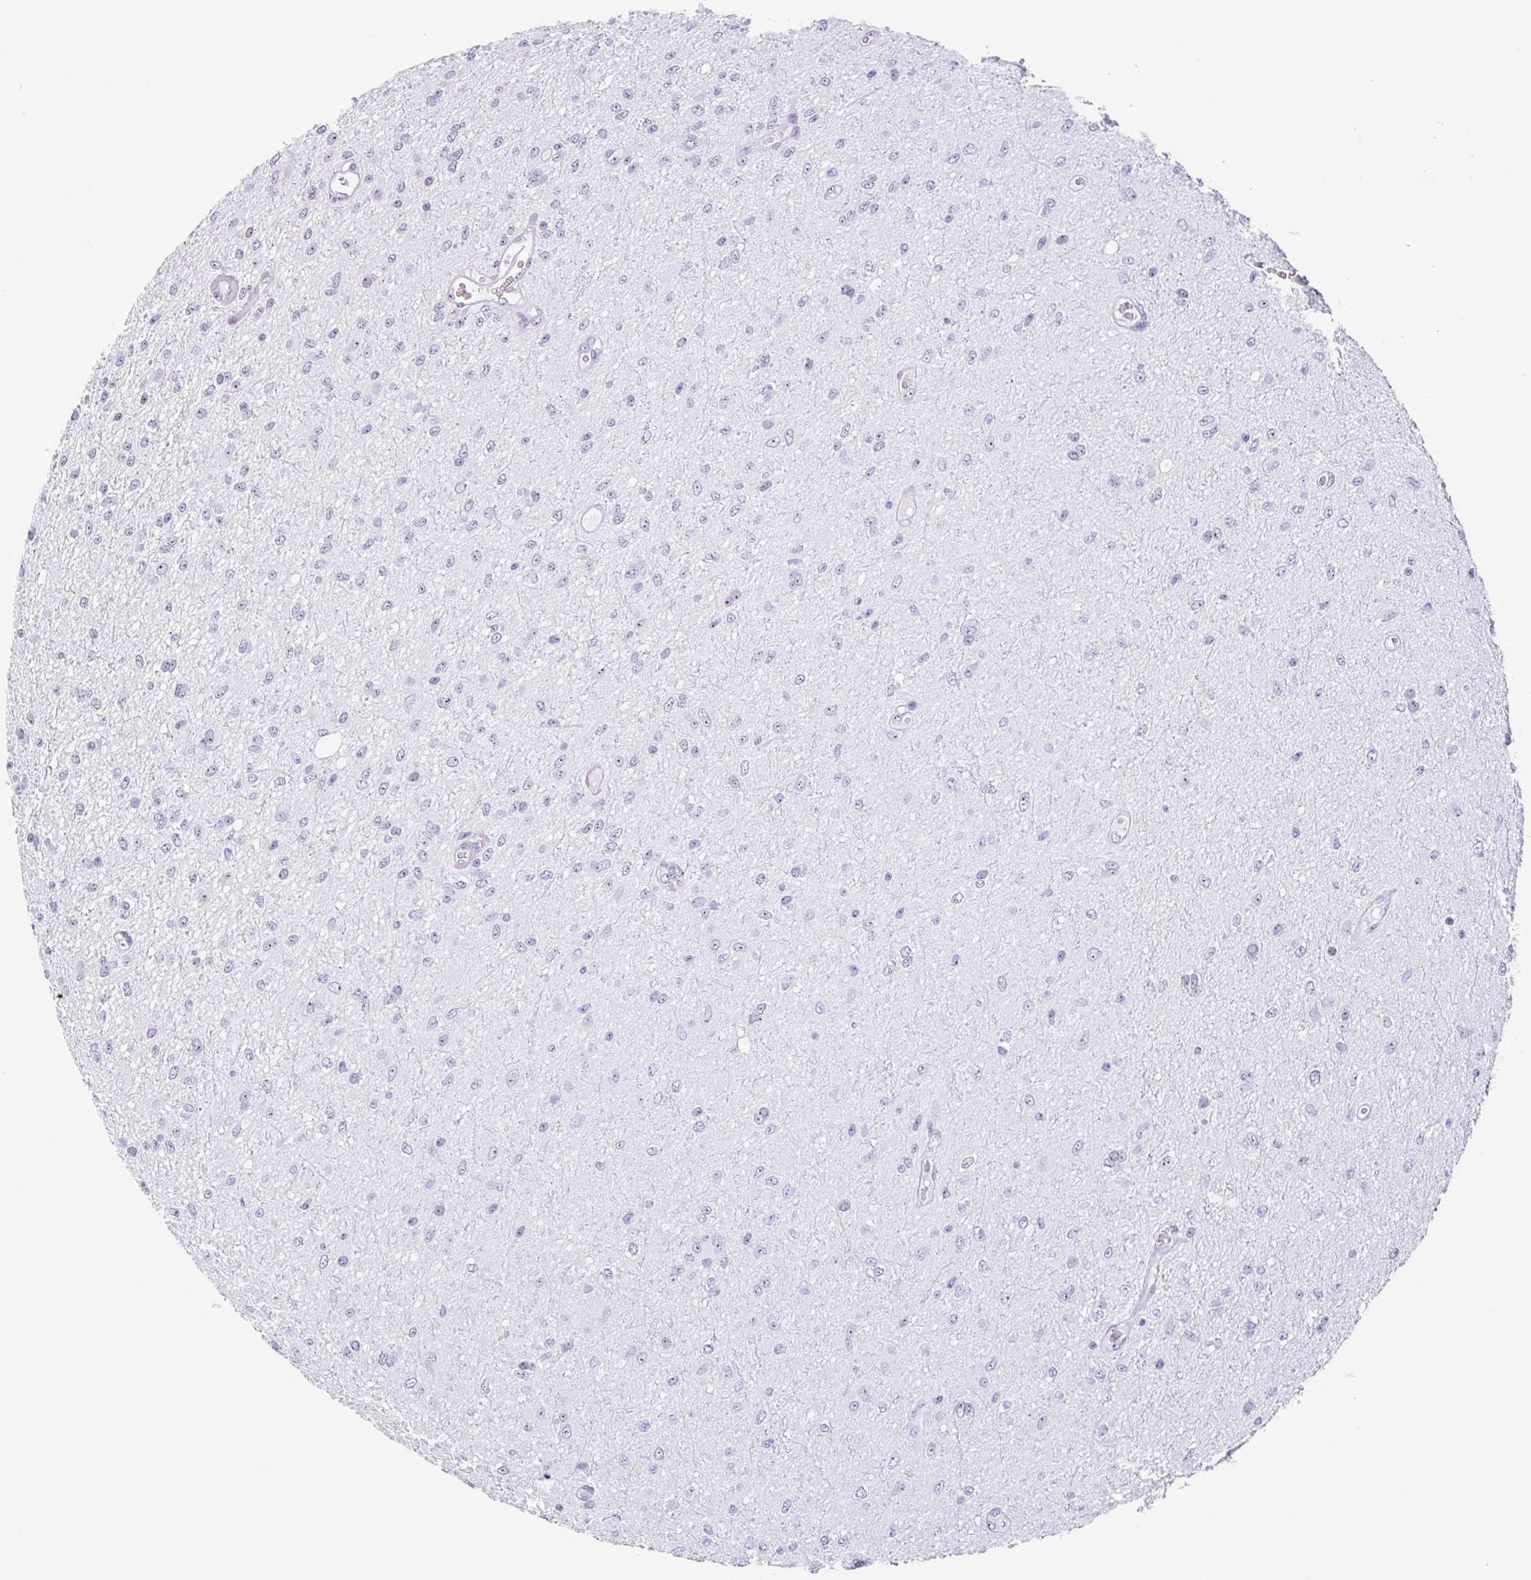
{"staining": {"intensity": "weak", "quantity": "<25%", "location": "nuclear"}, "tissue": "glioma", "cell_type": "Tumor cells", "image_type": "cancer", "snomed": [{"axis": "morphology", "description": "Glioma, malignant, Low grade"}, {"axis": "topography", "description": "Cerebellum"}], "caption": "Immunohistochemistry (IHC) histopathology image of human malignant low-grade glioma stained for a protein (brown), which shows no positivity in tumor cells.", "gene": "LENG9", "patient": {"sex": "female", "age": 5}}